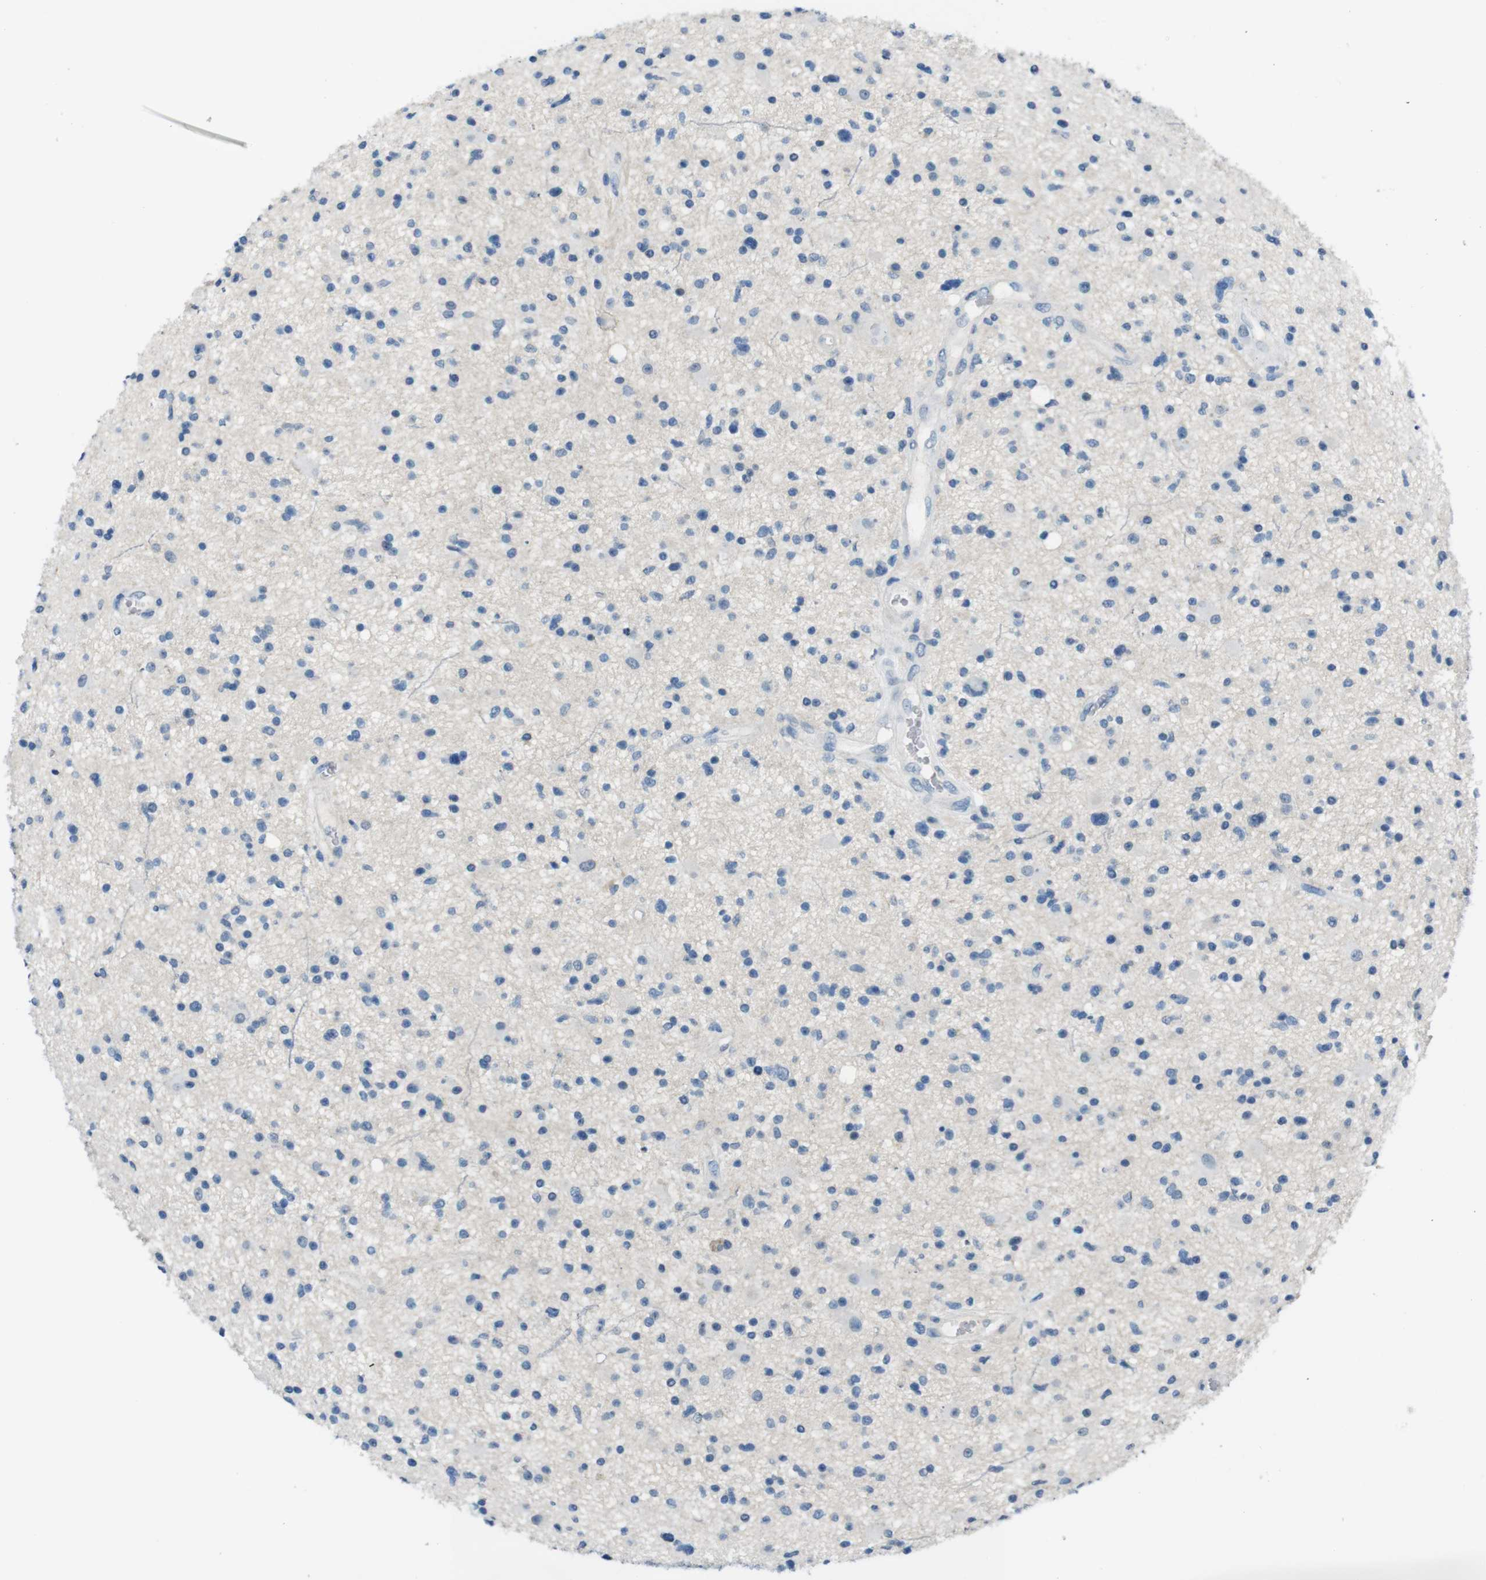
{"staining": {"intensity": "weak", "quantity": "<25%", "location": "nuclear"}, "tissue": "glioma", "cell_type": "Tumor cells", "image_type": "cancer", "snomed": [{"axis": "morphology", "description": "Glioma, malignant, High grade"}, {"axis": "topography", "description": "Brain"}], "caption": "Tumor cells show no significant protein expression in malignant high-grade glioma.", "gene": "HRH2", "patient": {"sex": "male", "age": 33}}